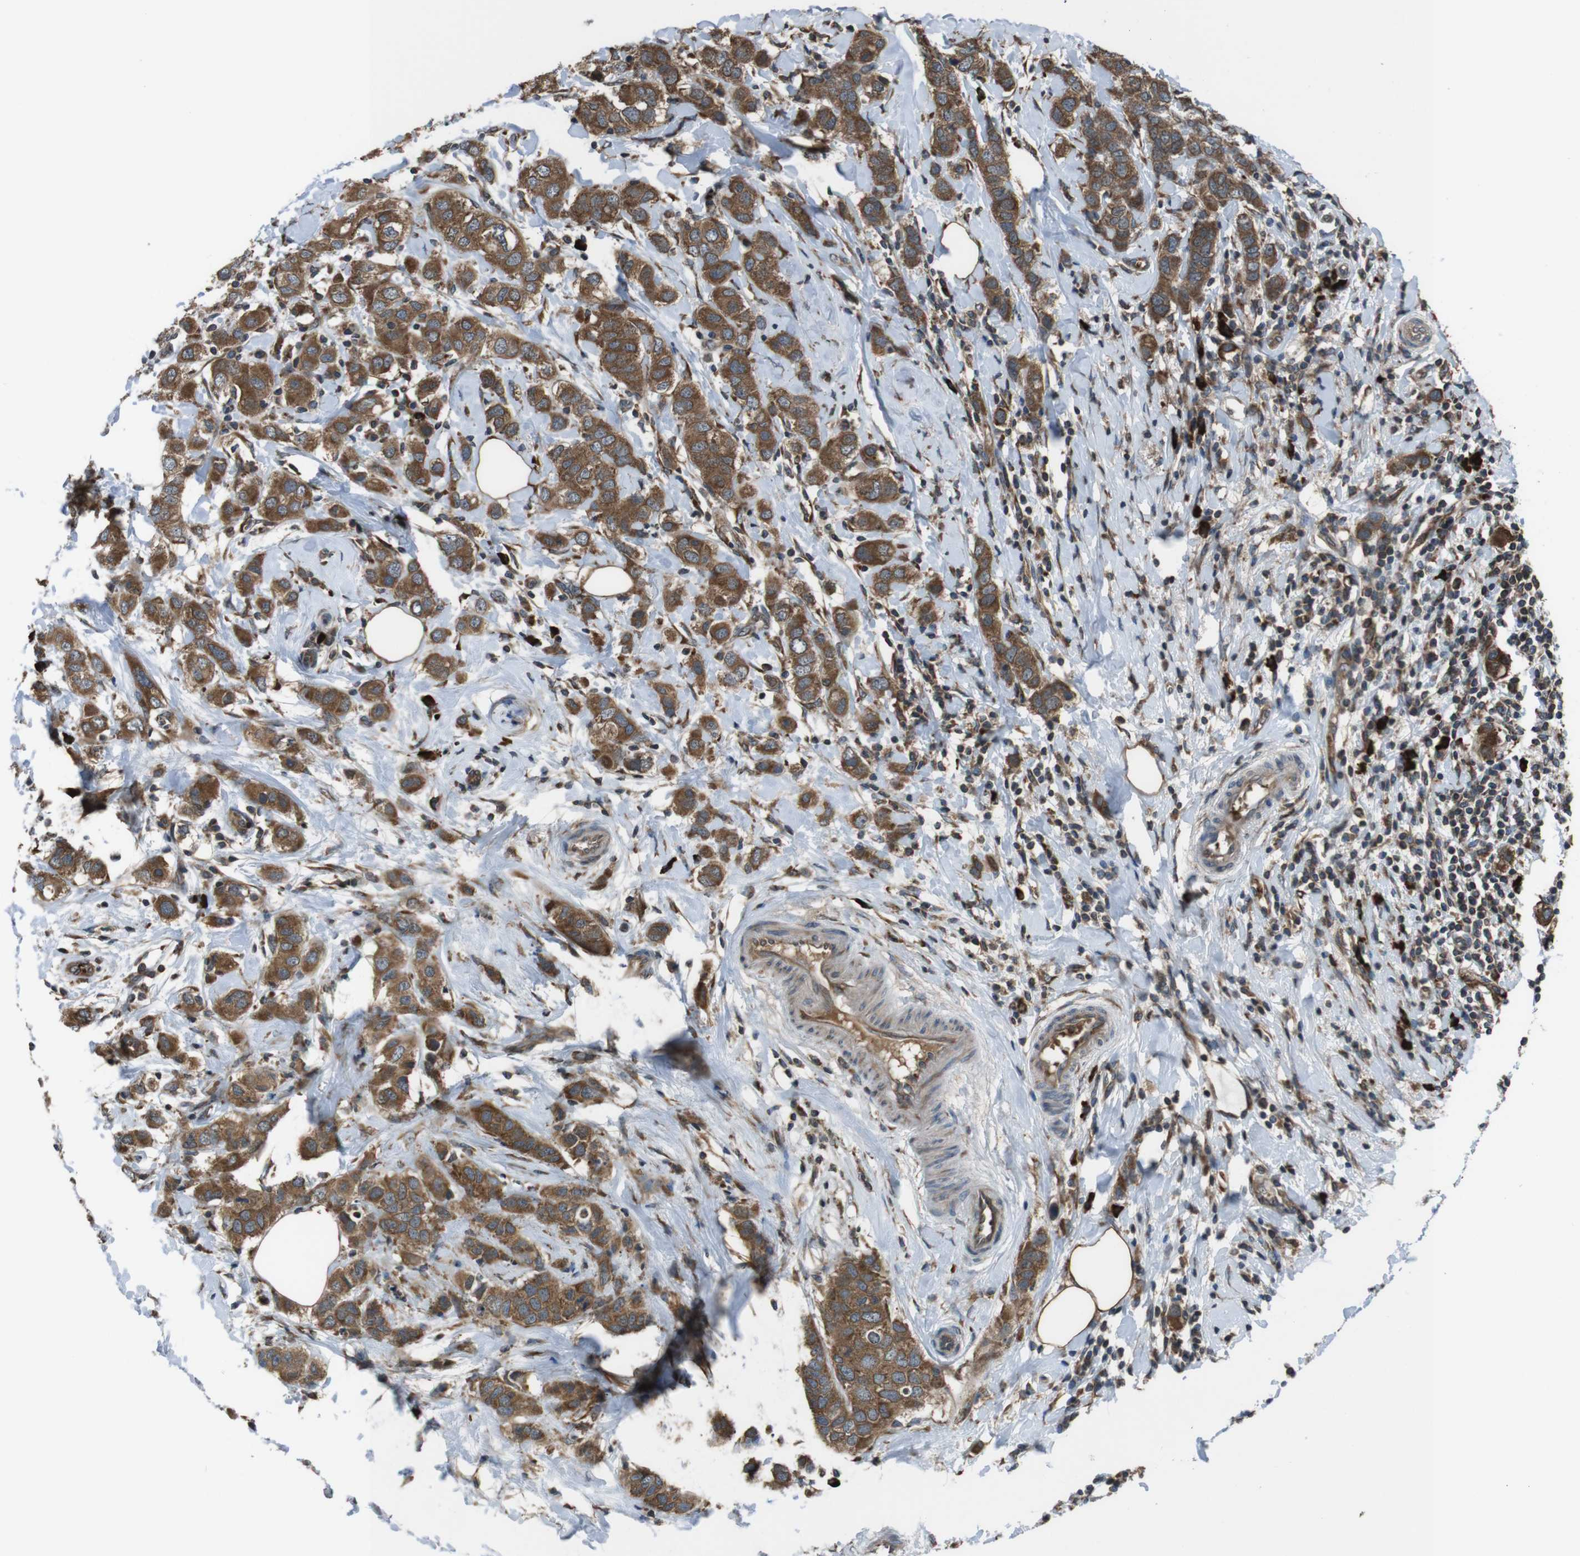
{"staining": {"intensity": "moderate", "quantity": ">75%", "location": "cytoplasmic/membranous"}, "tissue": "breast cancer", "cell_type": "Tumor cells", "image_type": "cancer", "snomed": [{"axis": "morphology", "description": "Duct carcinoma"}, {"axis": "topography", "description": "Breast"}], "caption": "Invasive ductal carcinoma (breast) stained with DAB (3,3'-diaminobenzidine) IHC shows medium levels of moderate cytoplasmic/membranous positivity in about >75% of tumor cells.", "gene": "SSR3", "patient": {"sex": "female", "age": 50}}